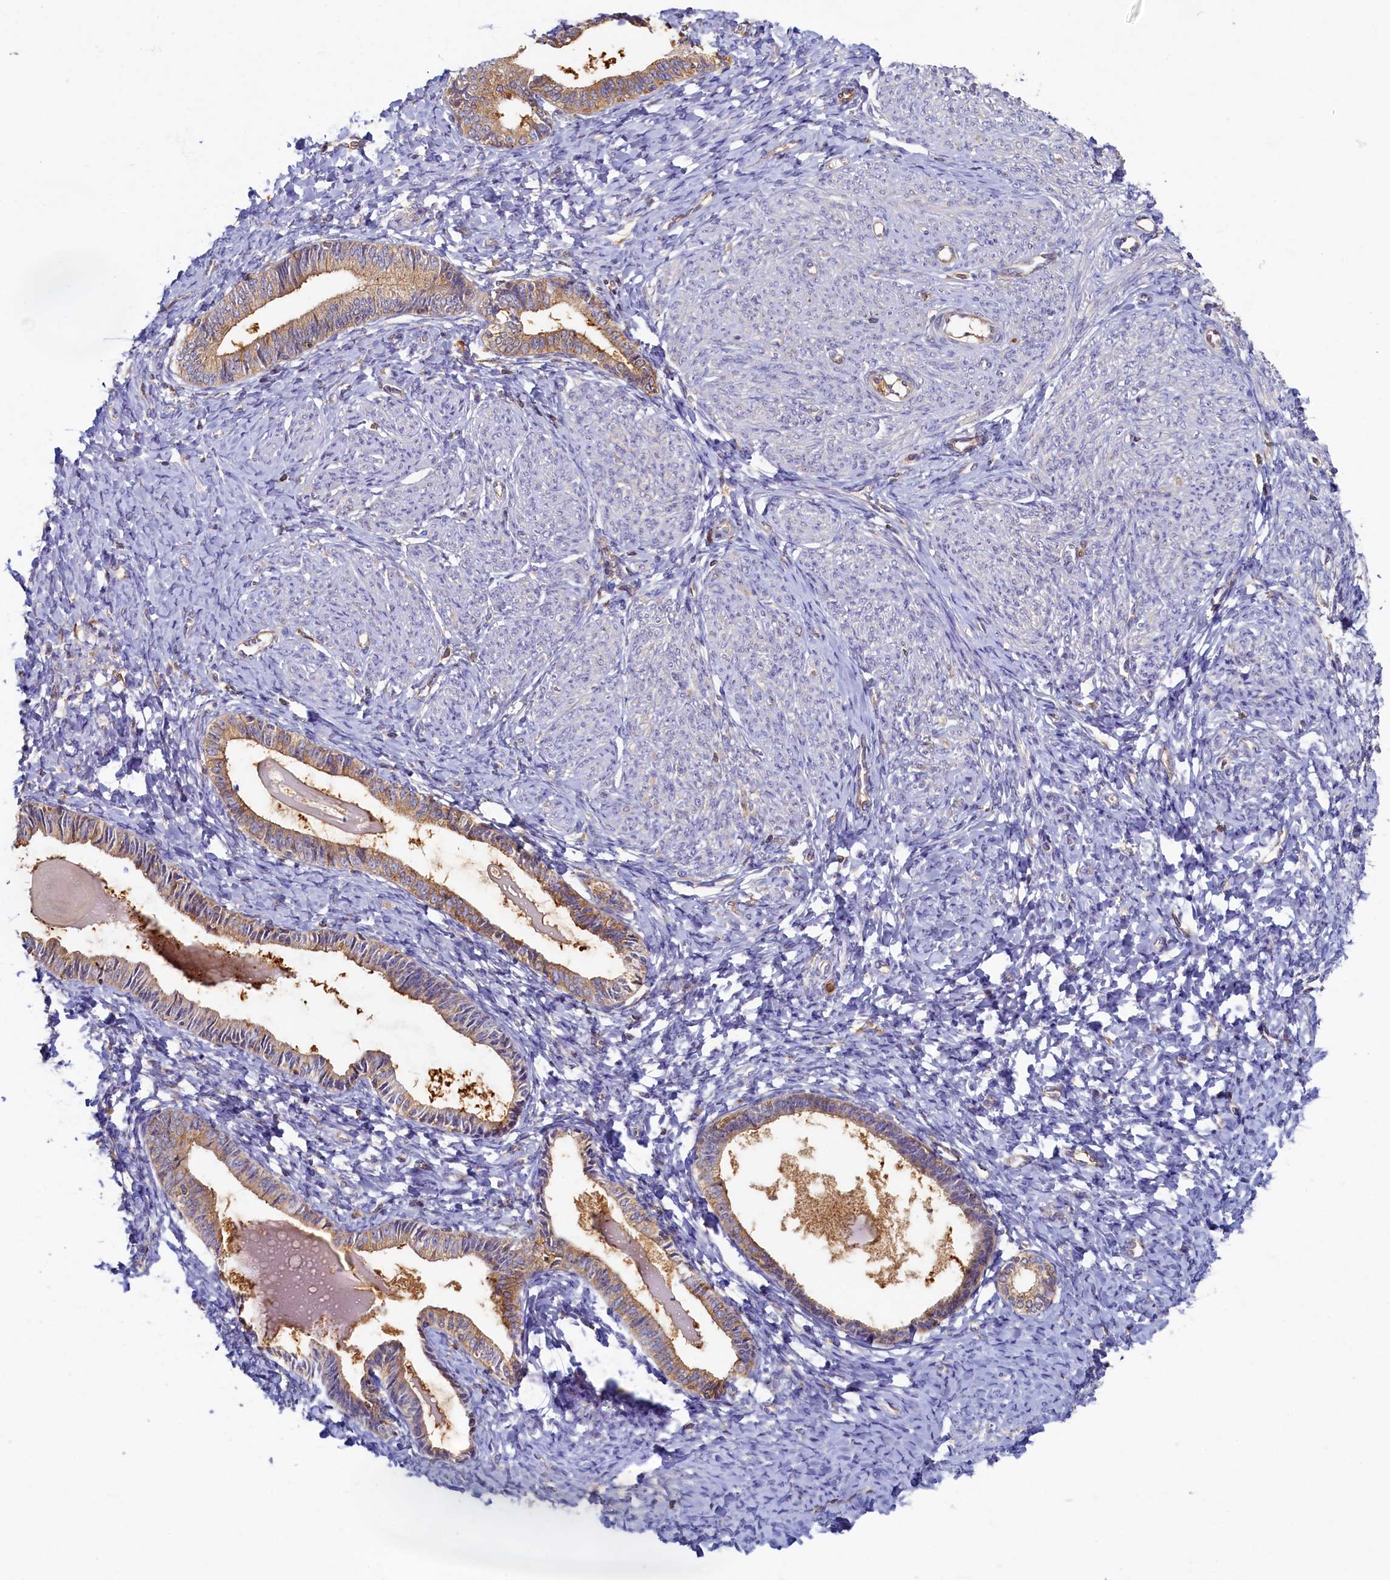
{"staining": {"intensity": "weak", "quantity": "<25%", "location": "cytoplasmic/membranous"}, "tissue": "endometrium", "cell_type": "Cells in endometrial stroma", "image_type": "normal", "snomed": [{"axis": "morphology", "description": "Normal tissue, NOS"}, {"axis": "topography", "description": "Endometrium"}], "caption": "Immunohistochemistry (IHC) photomicrograph of unremarkable endometrium: endometrium stained with DAB demonstrates no significant protein expression in cells in endometrial stroma.", "gene": "TIMM8B", "patient": {"sex": "female", "age": 72}}